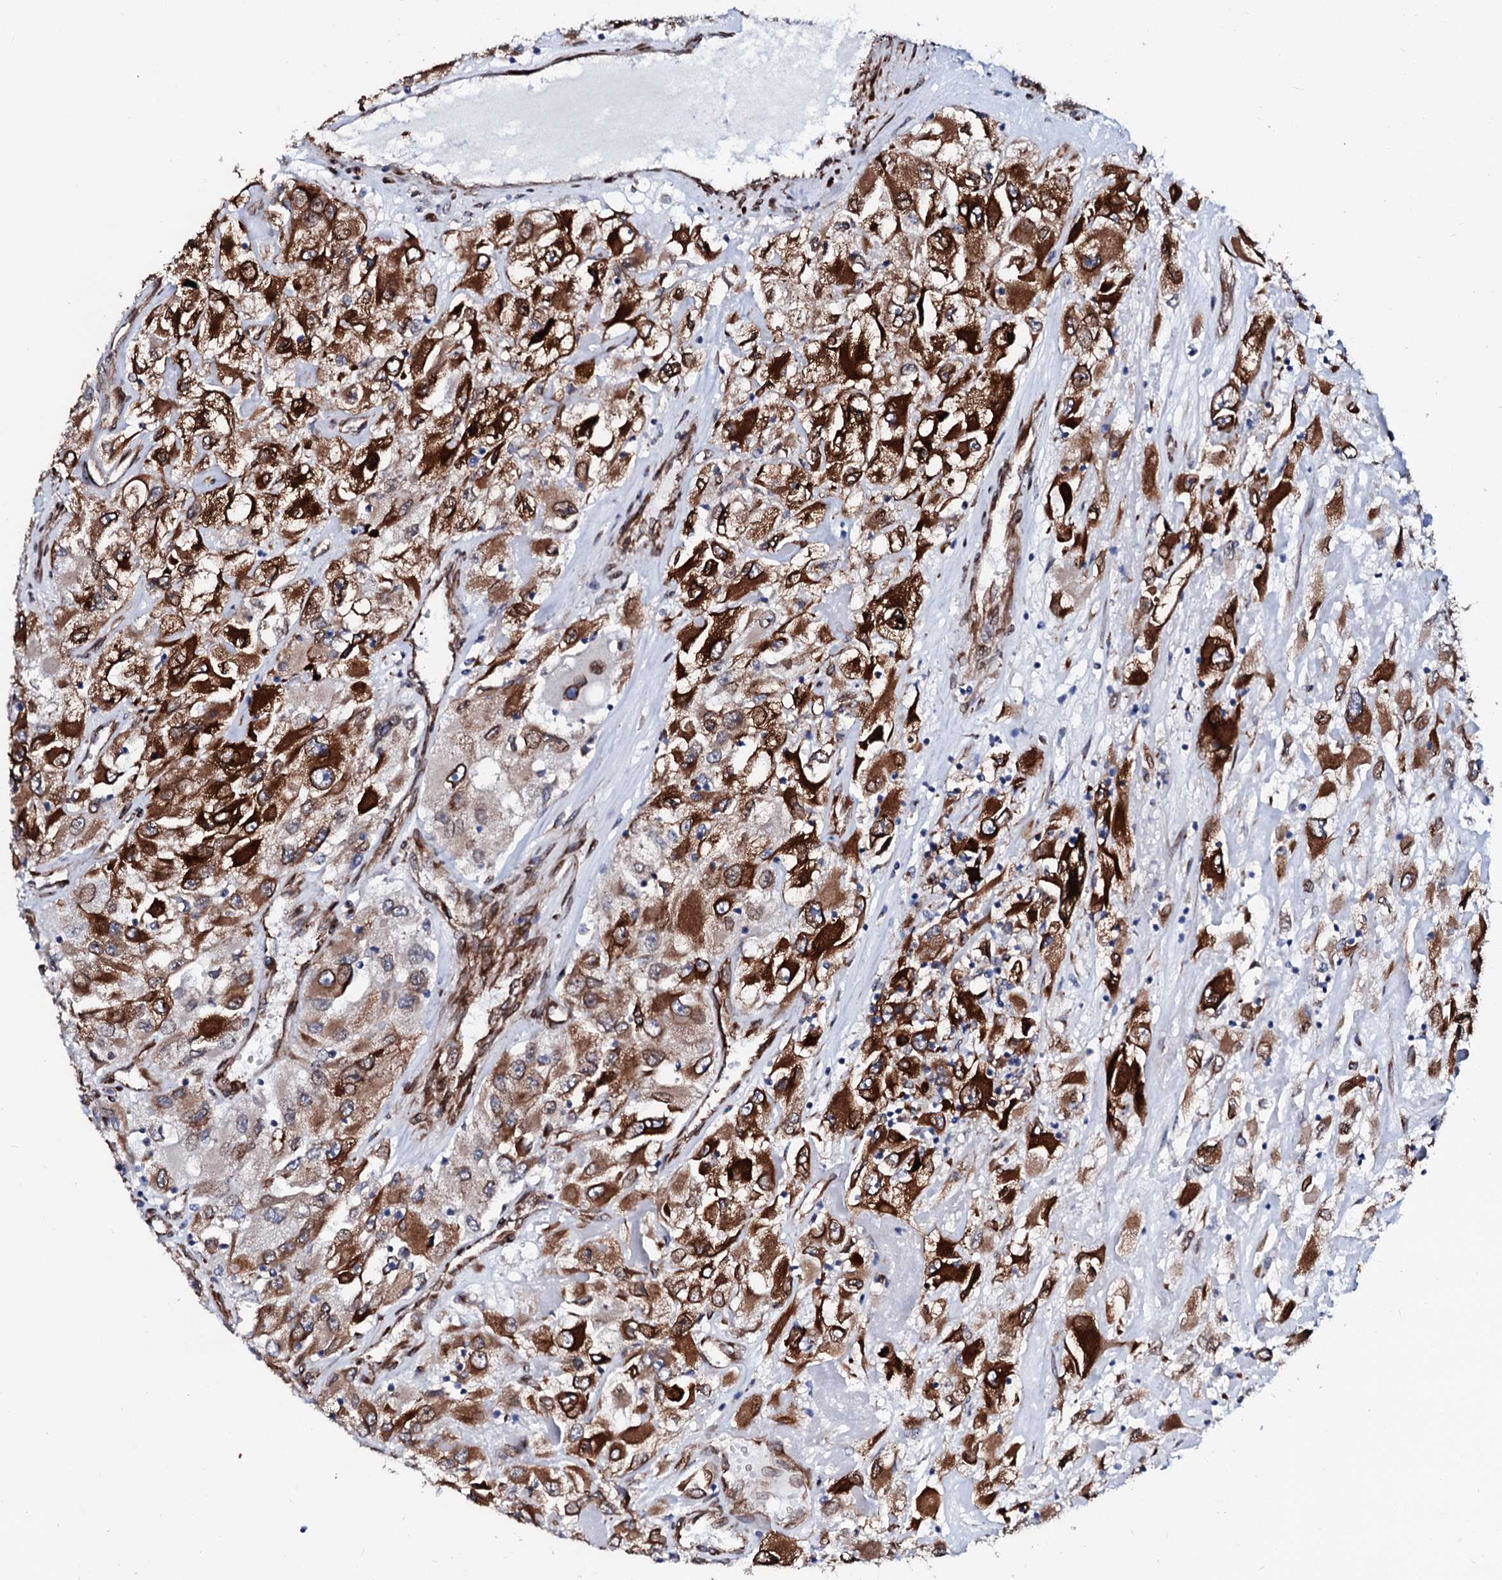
{"staining": {"intensity": "strong", "quantity": ">75%", "location": "cytoplasmic/membranous"}, "tissue": "renal cancer", "cell_type": "Tumor cells", "image_type": "cancer", "snomed": [{"axis": "morphology", "description": "Adenocarcinoma, NOS"}, {"axis": "topography", "description": "Kidney"}], "caption": "Tumor cells display strong cytoplasmic/membranous positivity in approximately >75% of cells in adenocarcinoma (renal). Using DAB (3,3'-diaminobenzidine) (brown) and hematoxylin (blue) stains, captured at high magnification using brightfield microscopy.", "gene": "TMCO3", "patient": {"sex": "female", "age": 52}}